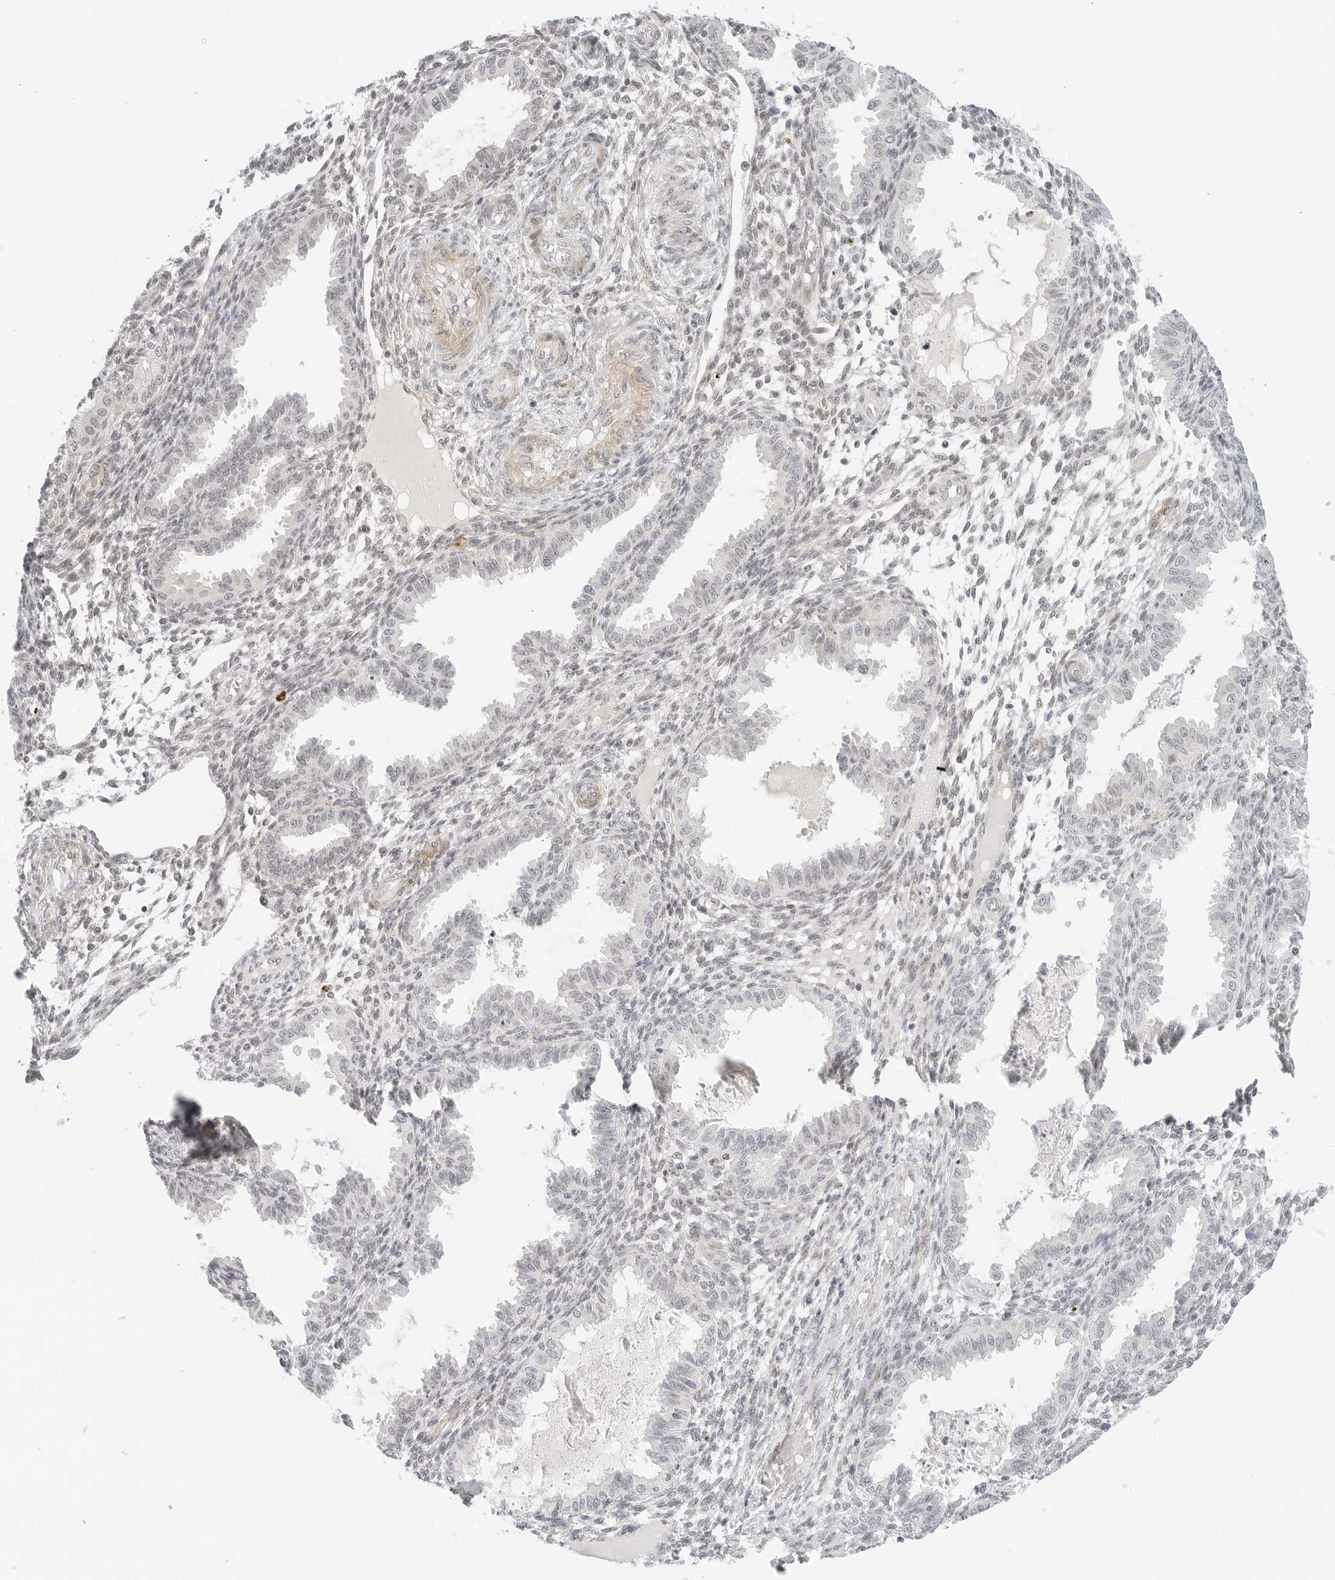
{"staining": {"intensity": "moderate", "quantity": "25%-75%", "location": "nuclear"}, "tissue": "endometrium", "cell_type": "Cells in endometrial stroma", "image_type": "normal", "snomed": [{"axis": "morphology", "description": "Normal tissue, NOS"}, {"axis": "topography", "description": "Endometrium"}], "caption": "Benign endometrium was stained to show a protein in brown. There is medium levels of moderate nuclear expression in approximately 25%-75% of cells in endometrial stroma. (DAB IHC with brightfield microscopy, high magnification).", "gene": "NEO1", "patient": {"sex": "female", "age": 33}}